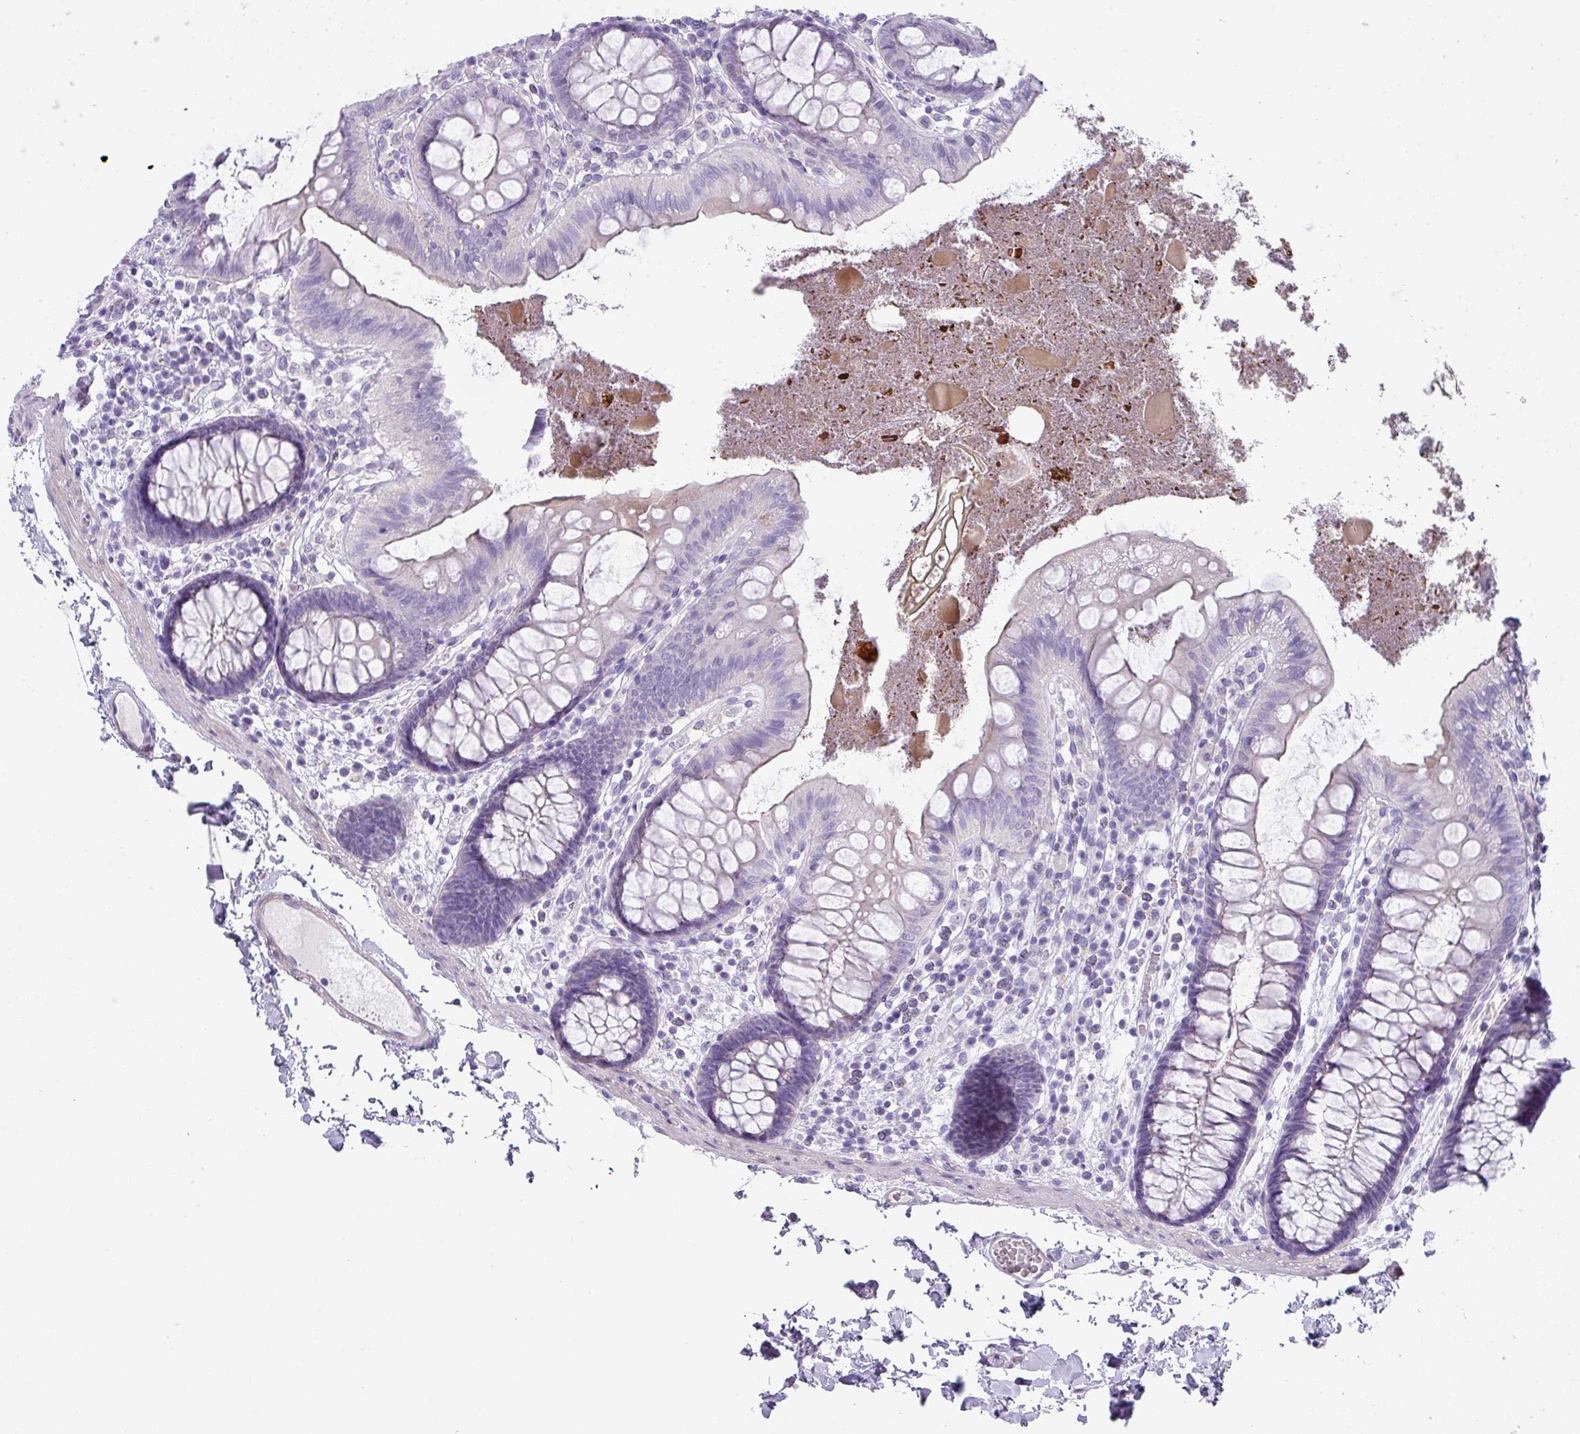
{"staining": {"intensity": "negative", "quantity": "none", "location": "none"}, "tissue": "colon", "cell_type": "Endothelial cells", "image_type": "normal", "snomed": [{"axis": "morphology", "description": "Normal tissue, NOS"}, {"axis": "topography", "description": "Colon"}], "caption": "Endothelial cells show no significant protein staining in normal colon.", "gene": "GLI4", "patient": {"sex": "male", "age": 84}}